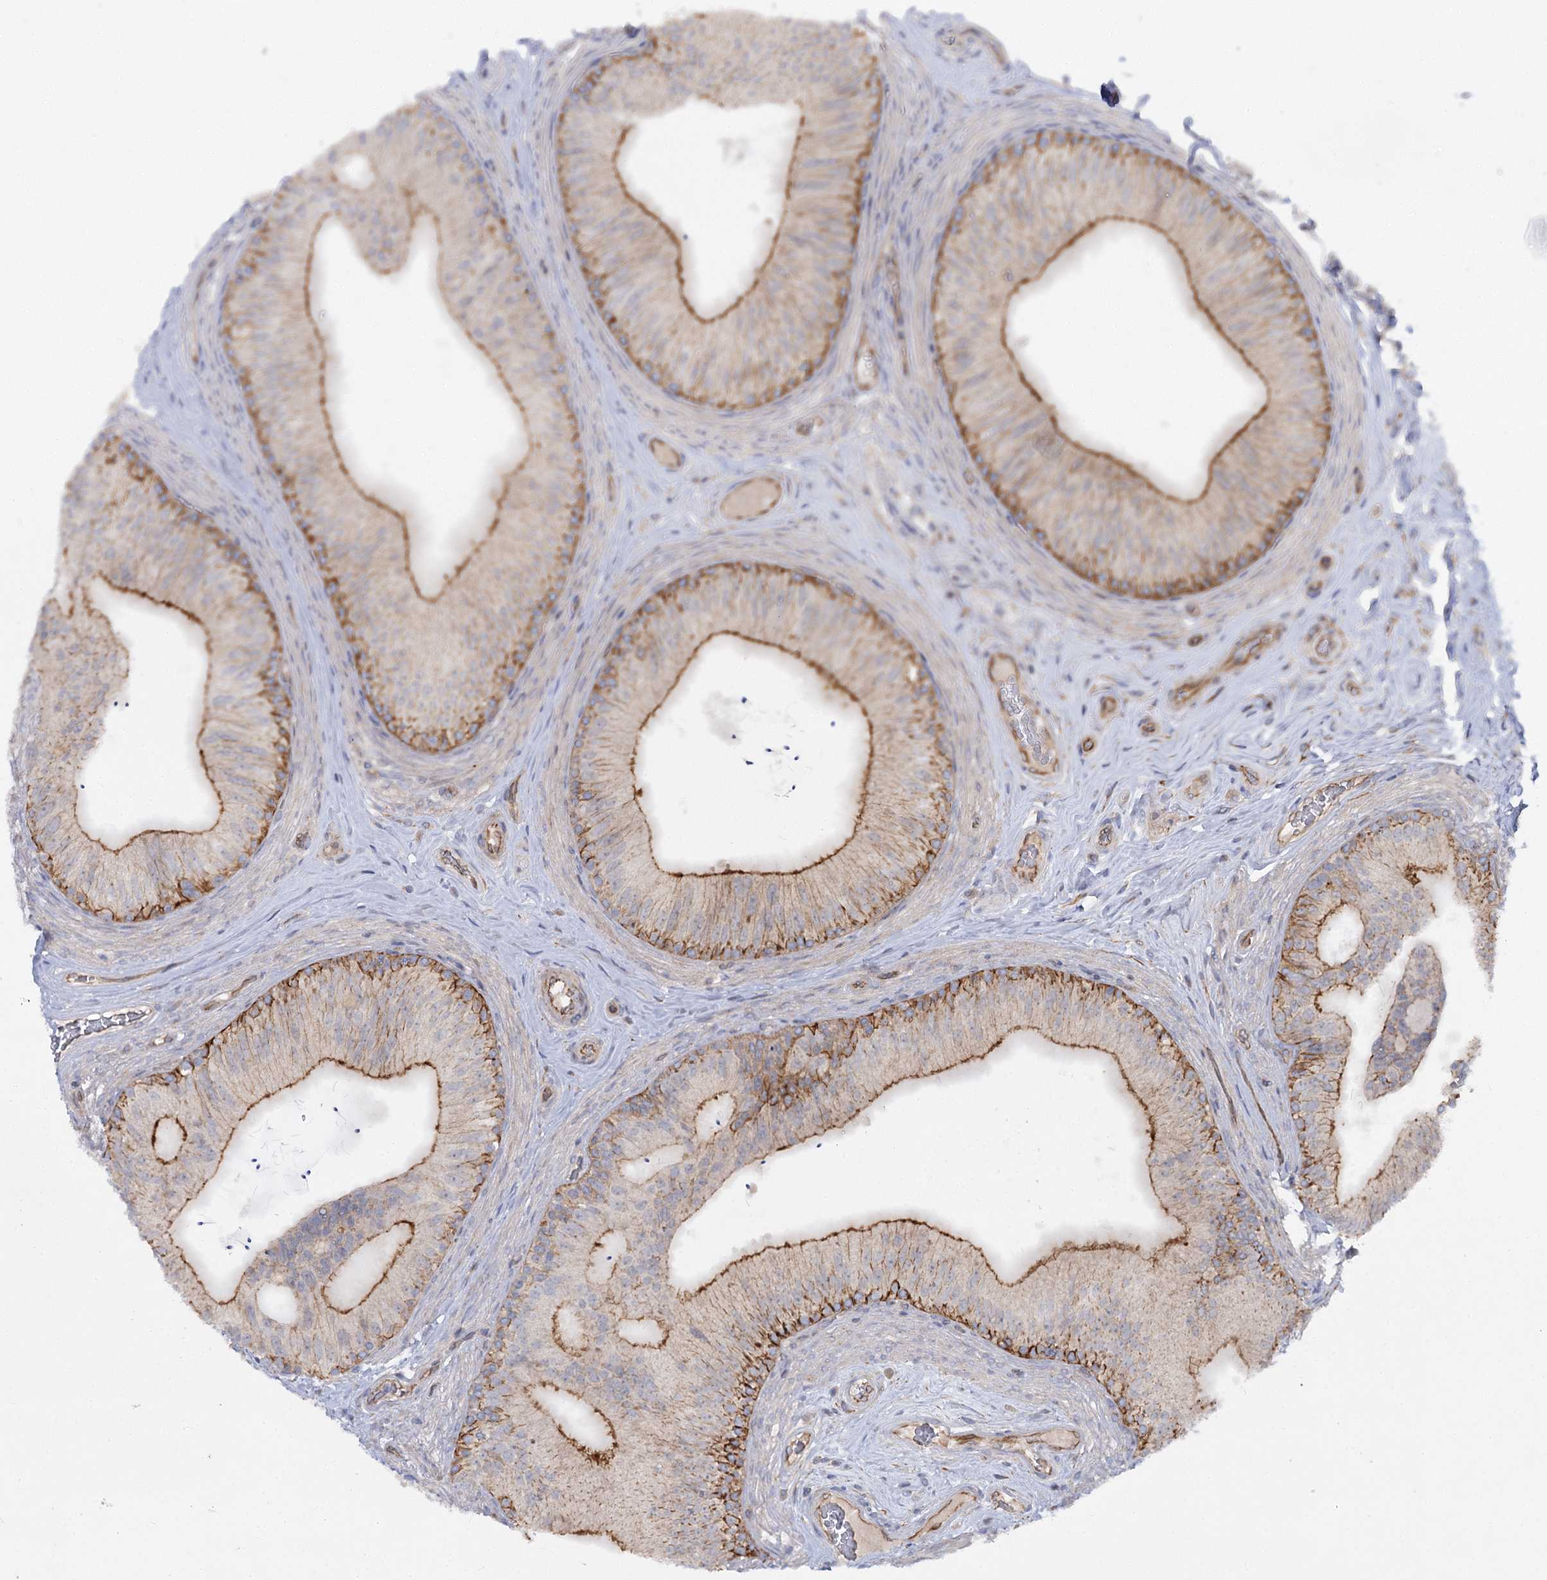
{"staining": {"intensity": "strong", "quantity": ">75%", "location": "cytoplasmic/membranous"}, "tissue": "epididymis", "cell_type": "Glandular cells", "image_type": "normal", "snomed": [{"axis": "morphology", "description": "Normal tissue, NOS"}, {"axis": "topography", "description": "Epididymis"}], "caption": "Strong cytoplasmic/membranous expression for a protein is present in approximately >75% of glandular cells of normal epididymis using IHC.", "gene": "KIAA0825", "patient": {"sex": "male", "age": 46}}